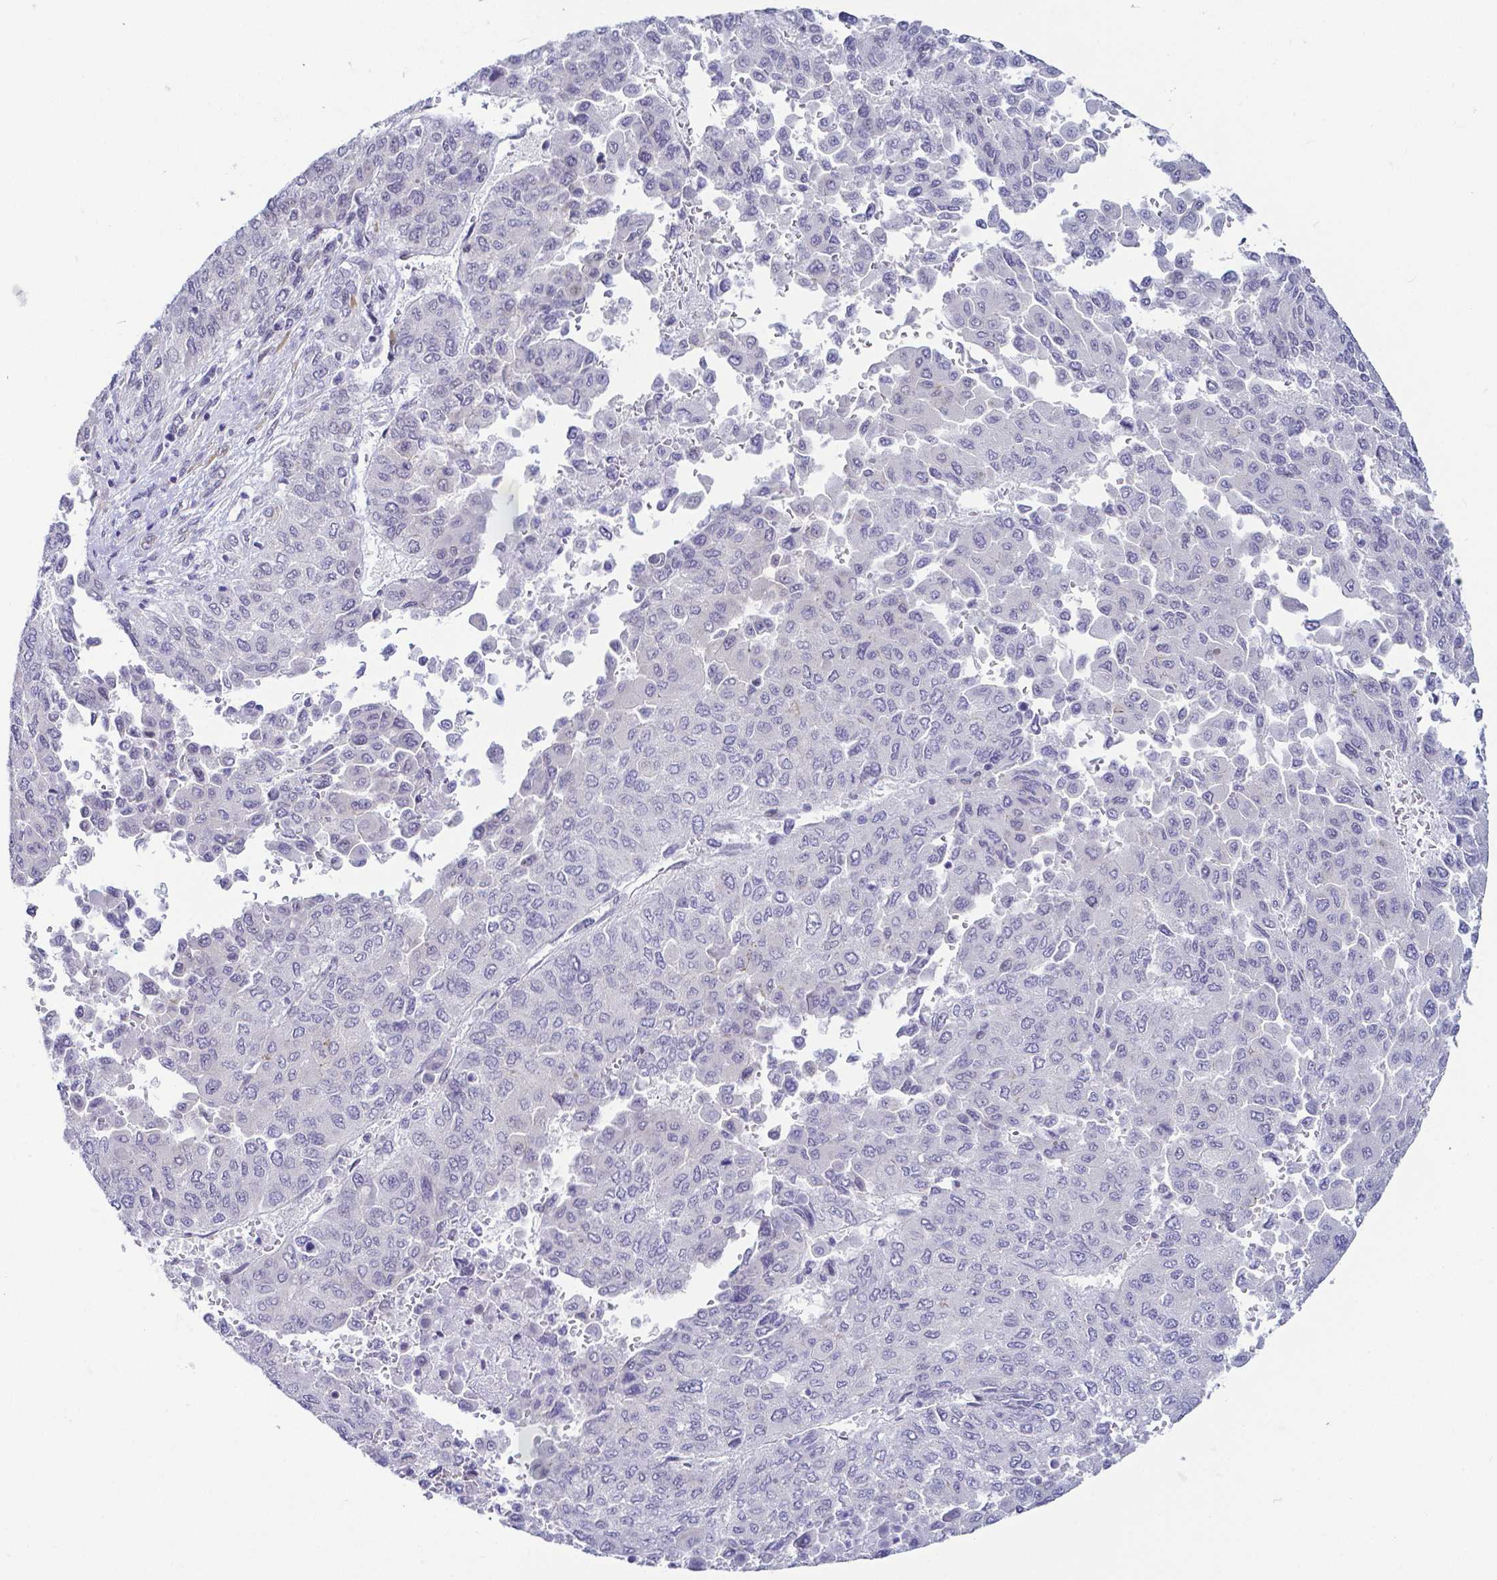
{"staining": {"intensity": "negative", "quantity": "none", "location": "none"}, "tissue": "liver cancer", "cell_type": "Tumor cells", "image_type": "cancer", "snomed": [{"axis": "morphology", "description": "Carcinoma, Hepatocellular, NOS"}, {"axis": "topography", "description": "Liver"}], "caption": "There is no significant expression in tumor cells of liver cancer. The staining was performed using DAB (3,3'-diaminobenzidine) to visualize the protein expression in brown, while the nuclei were stained in blue with hematoxylin (Magnification: 20x).", "gene": "FAM83G", "patient": {"sex": "female", "age": 41}}